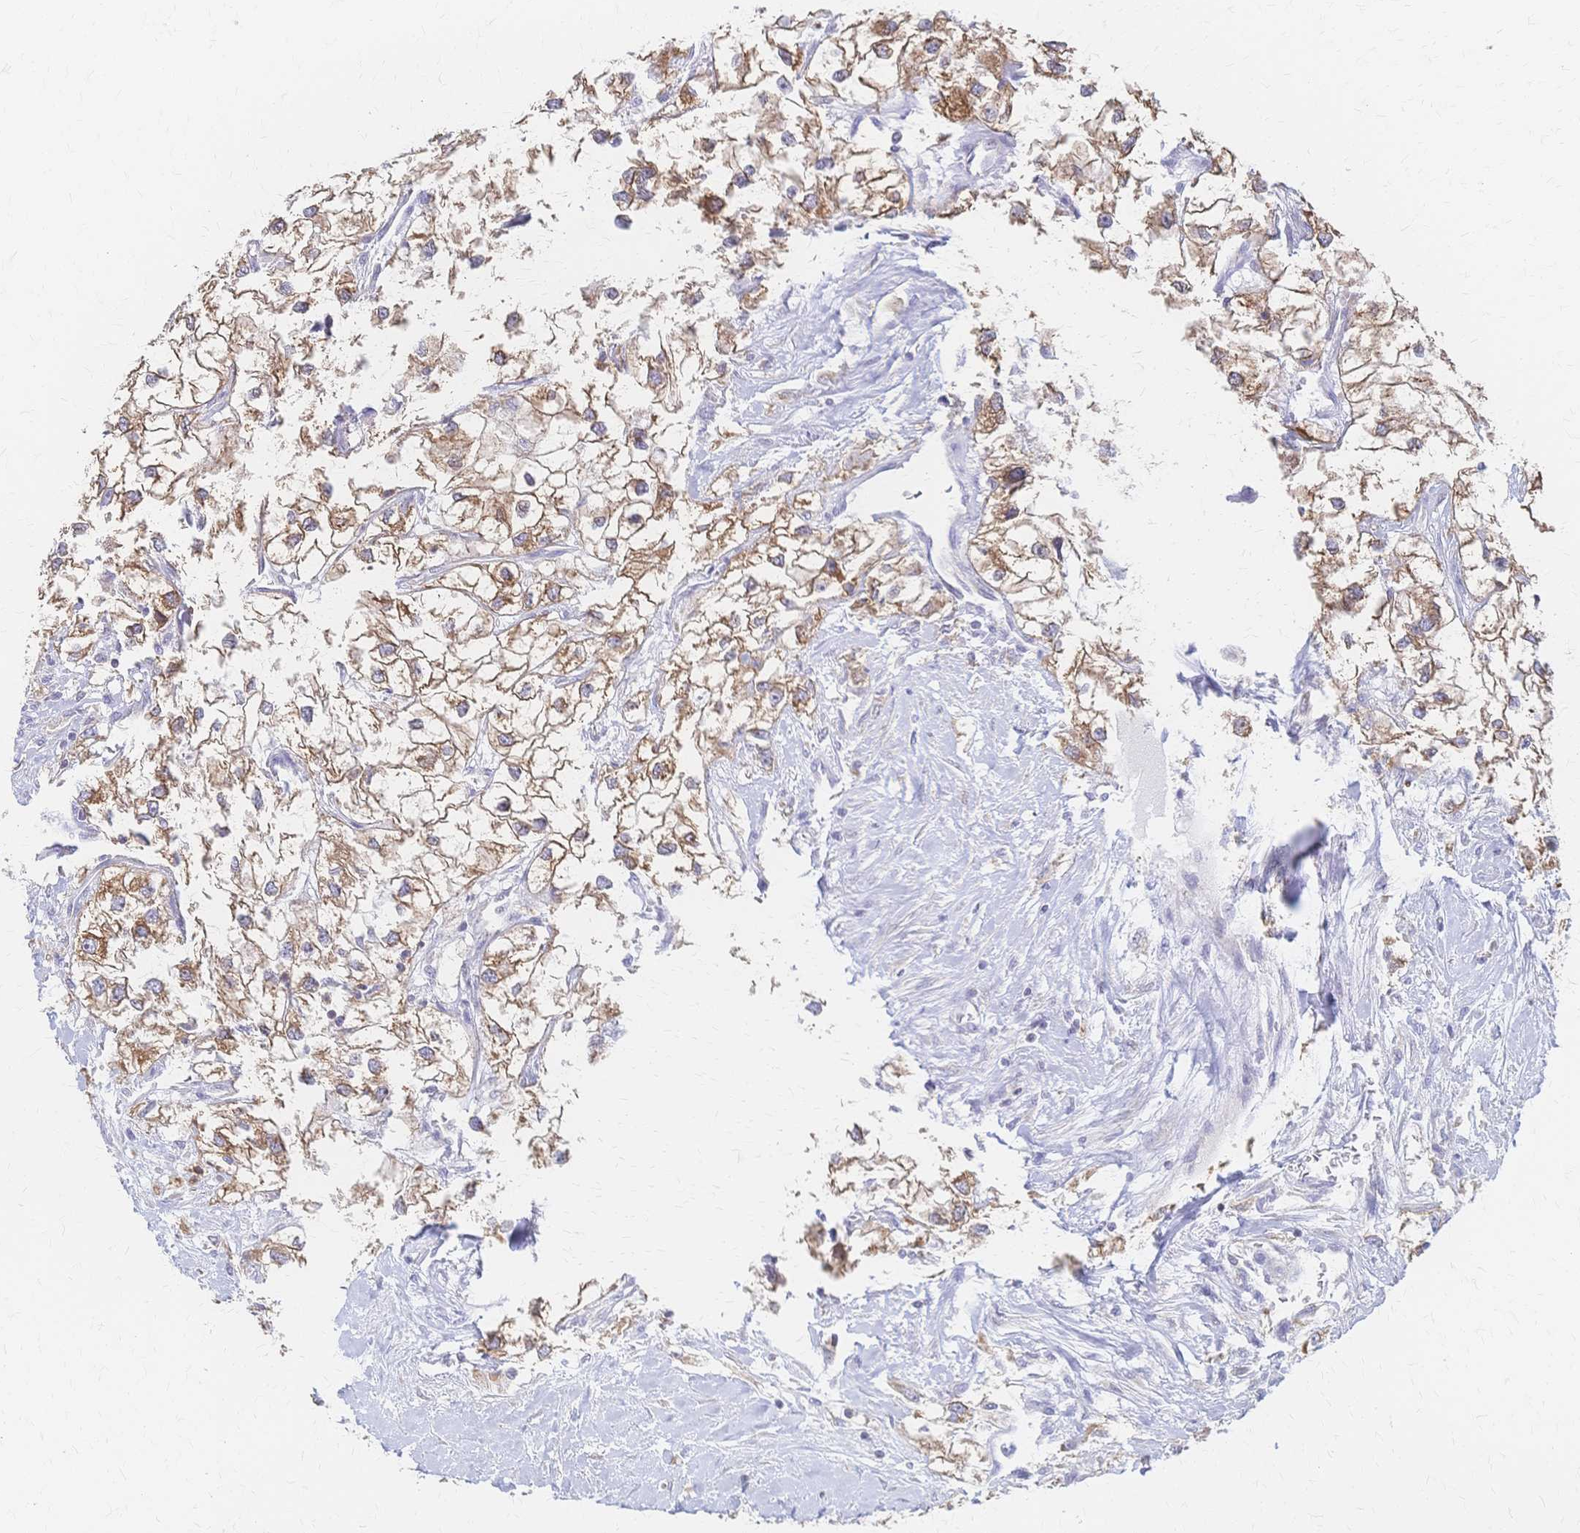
{"staining": {"intensity": "moderate", "quantity": ">75%", "location": "cytoplasmic/membranous"}, "tissue": "renal cancer", "cell_type": "Tumor cells", "image_type": "cancer", "snomed": [{"axis": "morphology", "description": "Adenocarcinoma, NOS"}, {"axis": "topography", "description": "Kidney"}], "caption": "Adenocarcinoma (renal) stained for a protein reveals moderate cytoplasmic/membranous positivity in tumor cells.", "gene": "CYB5A", "patient": {"sex": "male", "age": 59}}